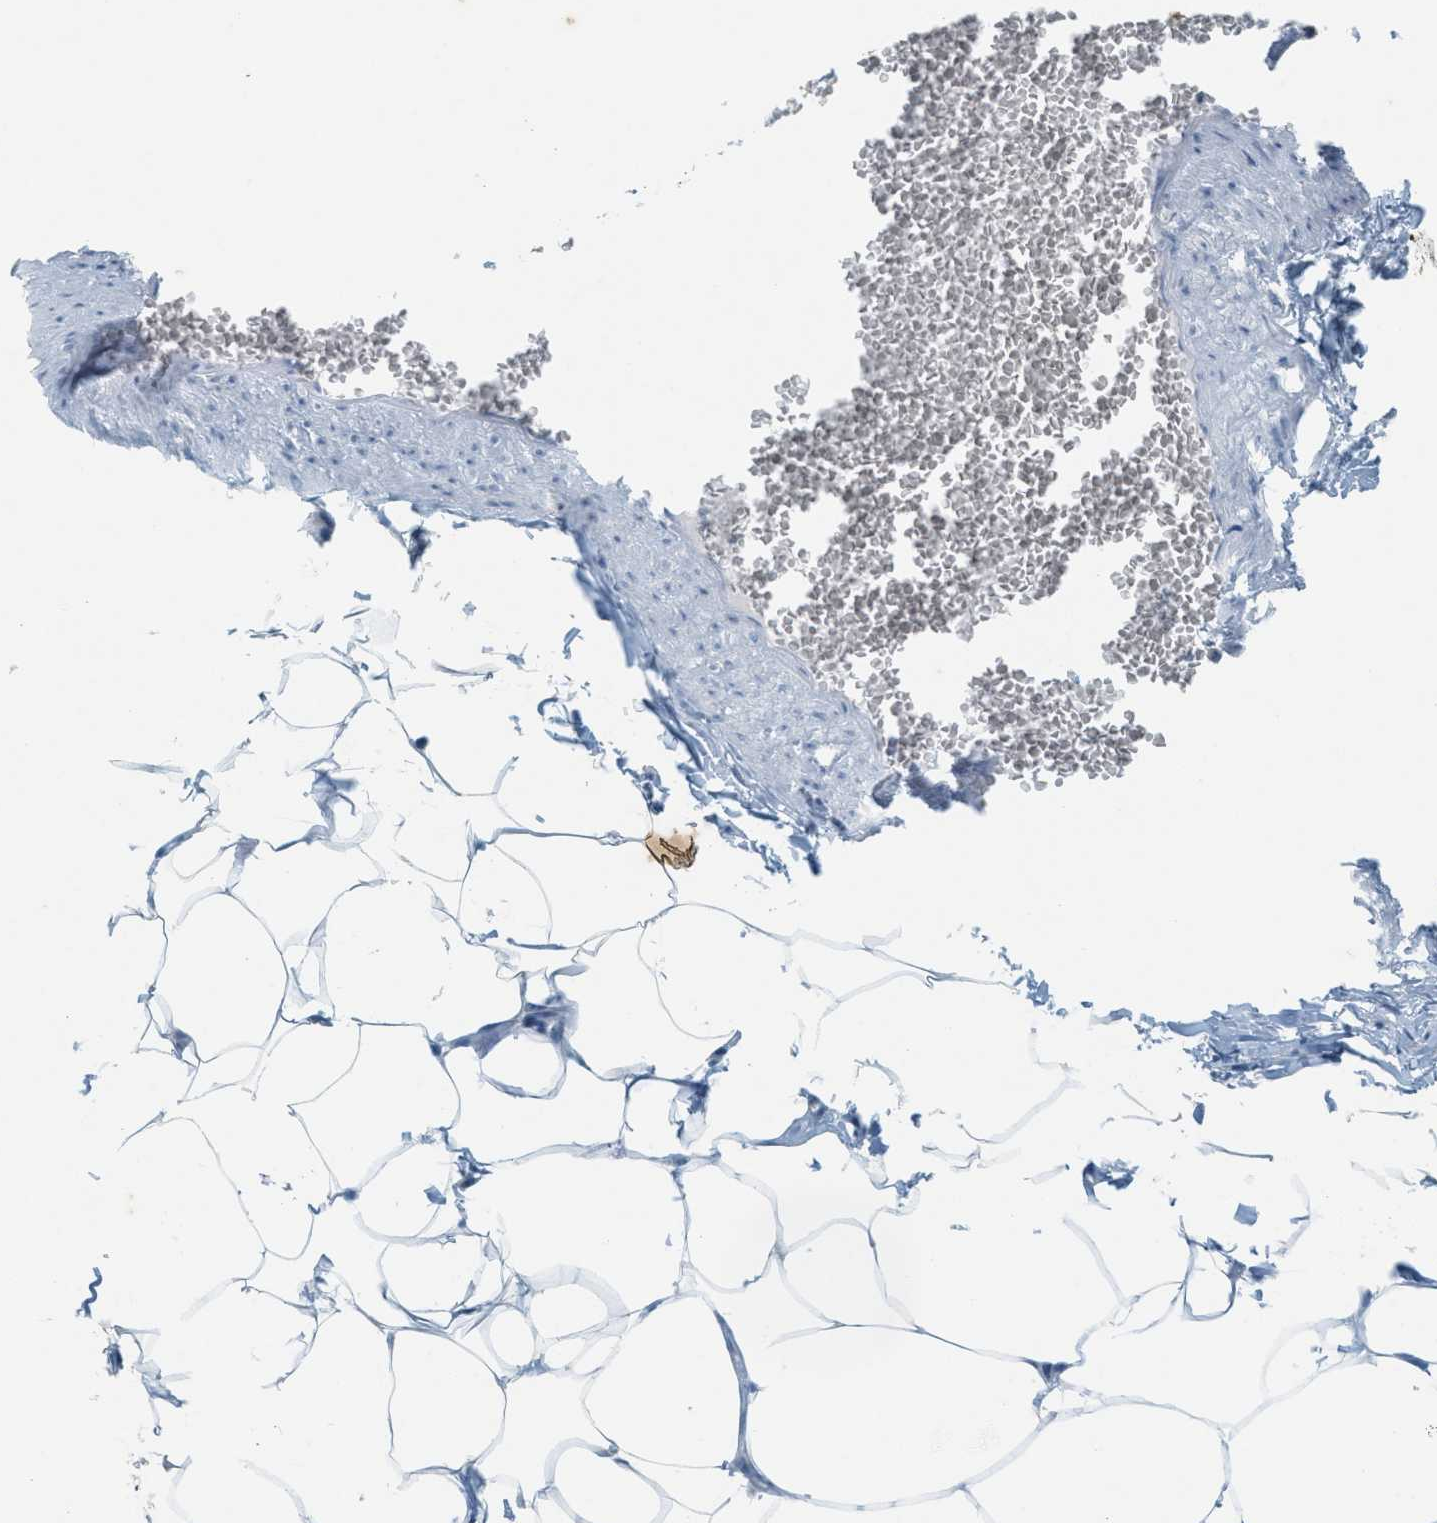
{"staining": {"intensity": "negative", "quantity": "none", "location": "none"}, "tissue": "adipose tissue", "cell_type": "Adipocytes", "image_type": "normal", "snomed": [{"axis": "morphology", "description": "Normal tissue, NOS"}, {"axis": "topography", "description": "Vascular tissue"}], "caption": "An IHC photomicrograph of normal adipose tissue is shown. There is no staining in adipocytes of adipose tissue. (DAB immunohistochemistry (IHC), high magnification).", "gene": "FYN", "patient": {"sex": "male", "age": 41}}